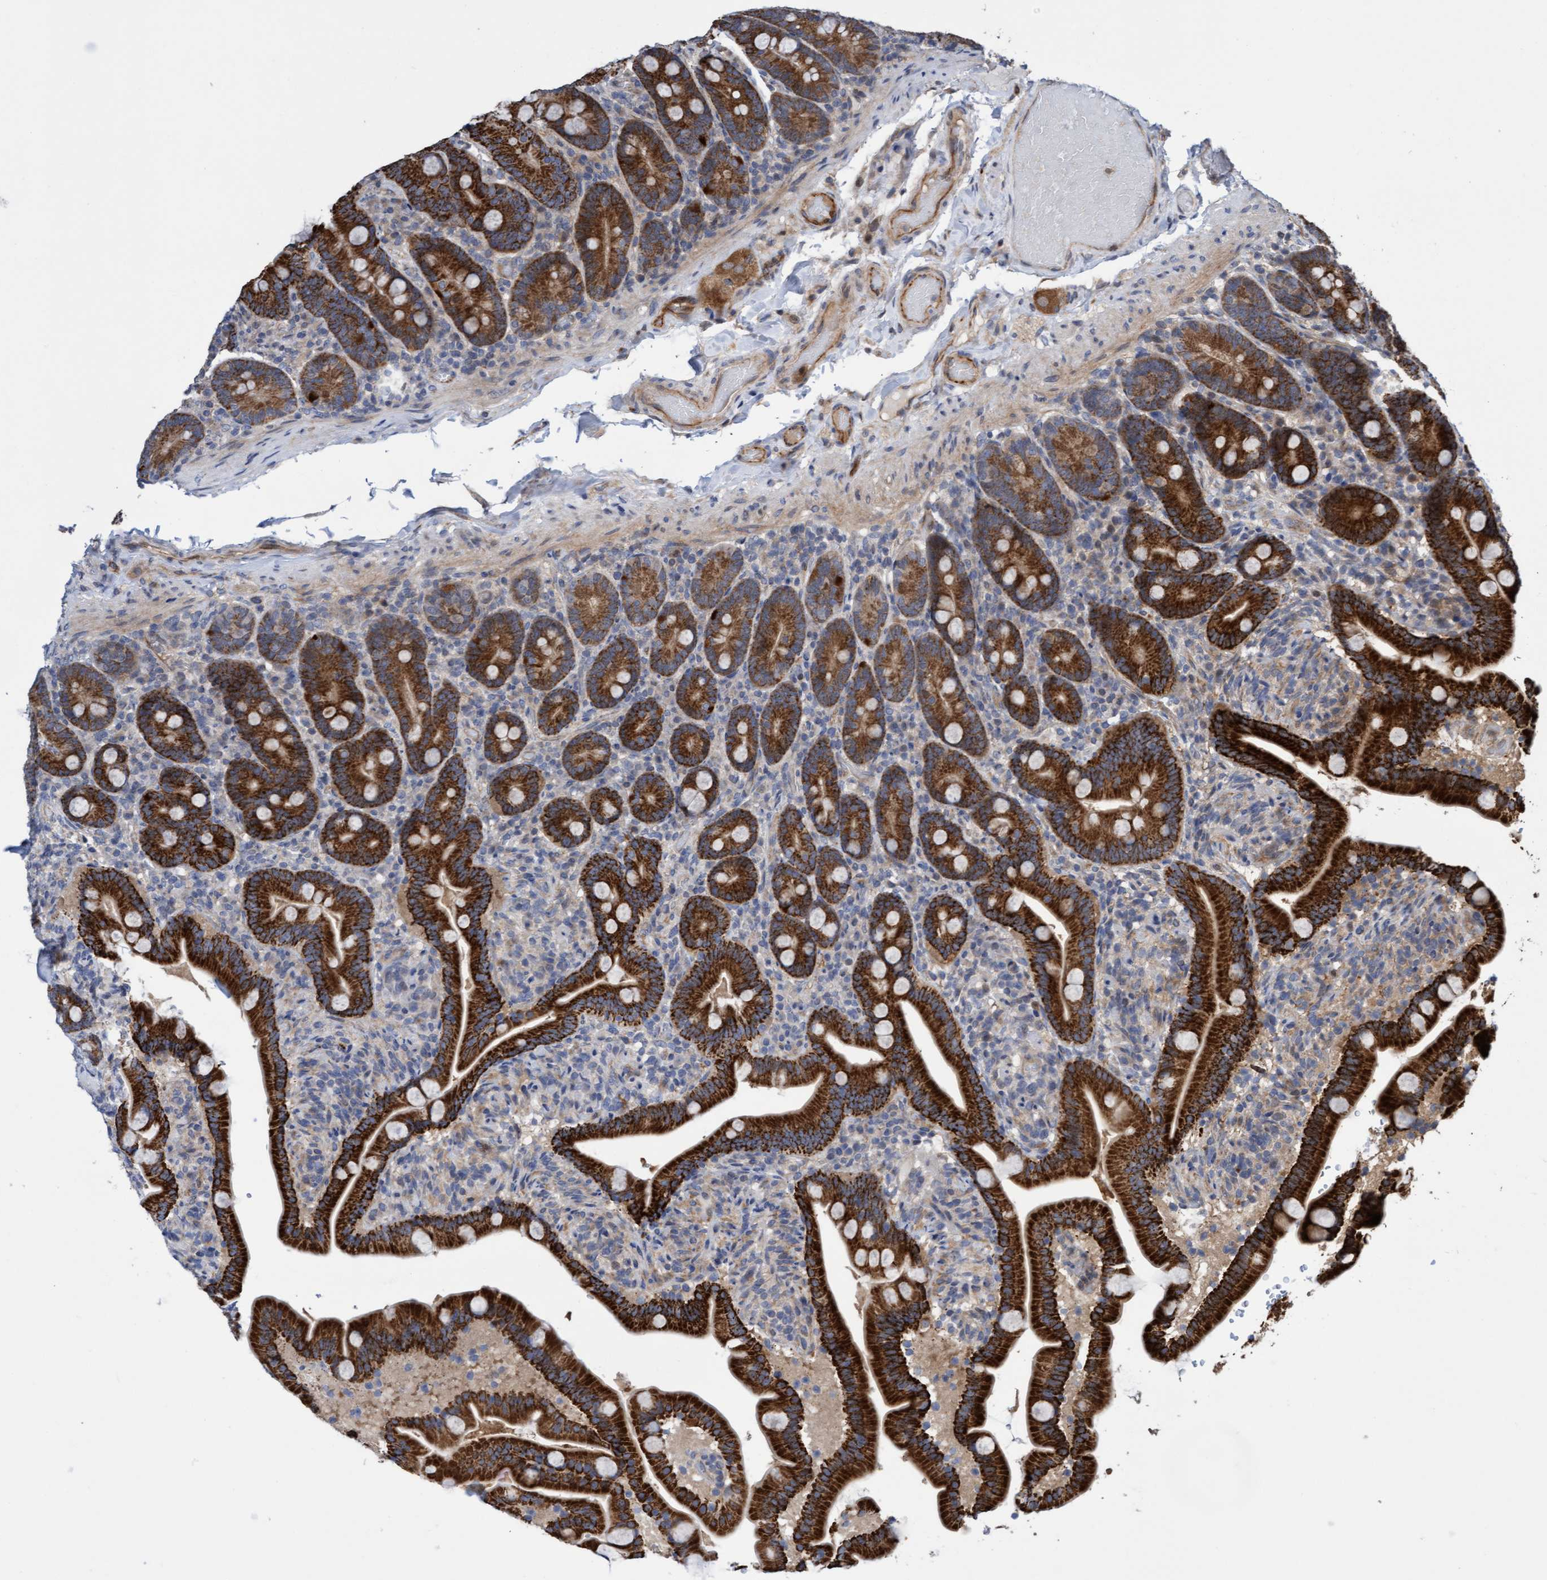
{"staining": {"intensity": "strong", "quantity": ">75%", "location": "cytoplasmic/membranous"}, "tissue": "duodenum", "cell_type": "Glandular cells", "image_type": "normal", "snomed": [{"axis": "morphology", "description": "Normal tissue, NOS"}, {"axis": "topography", "description": "Duodenum"}], "caption": "Immunohistochemistry histopathology image of unremarkable duodenum: duodenum stained using IHC demonstrates high levels of strong protein expression localized specifically in the cytoplasmic/membranous of glandular cells, appearing as a cytoplasmic/membranous brown color.", "gene": "ITFG1", "patient": {"sex": "male", "age": 54}}